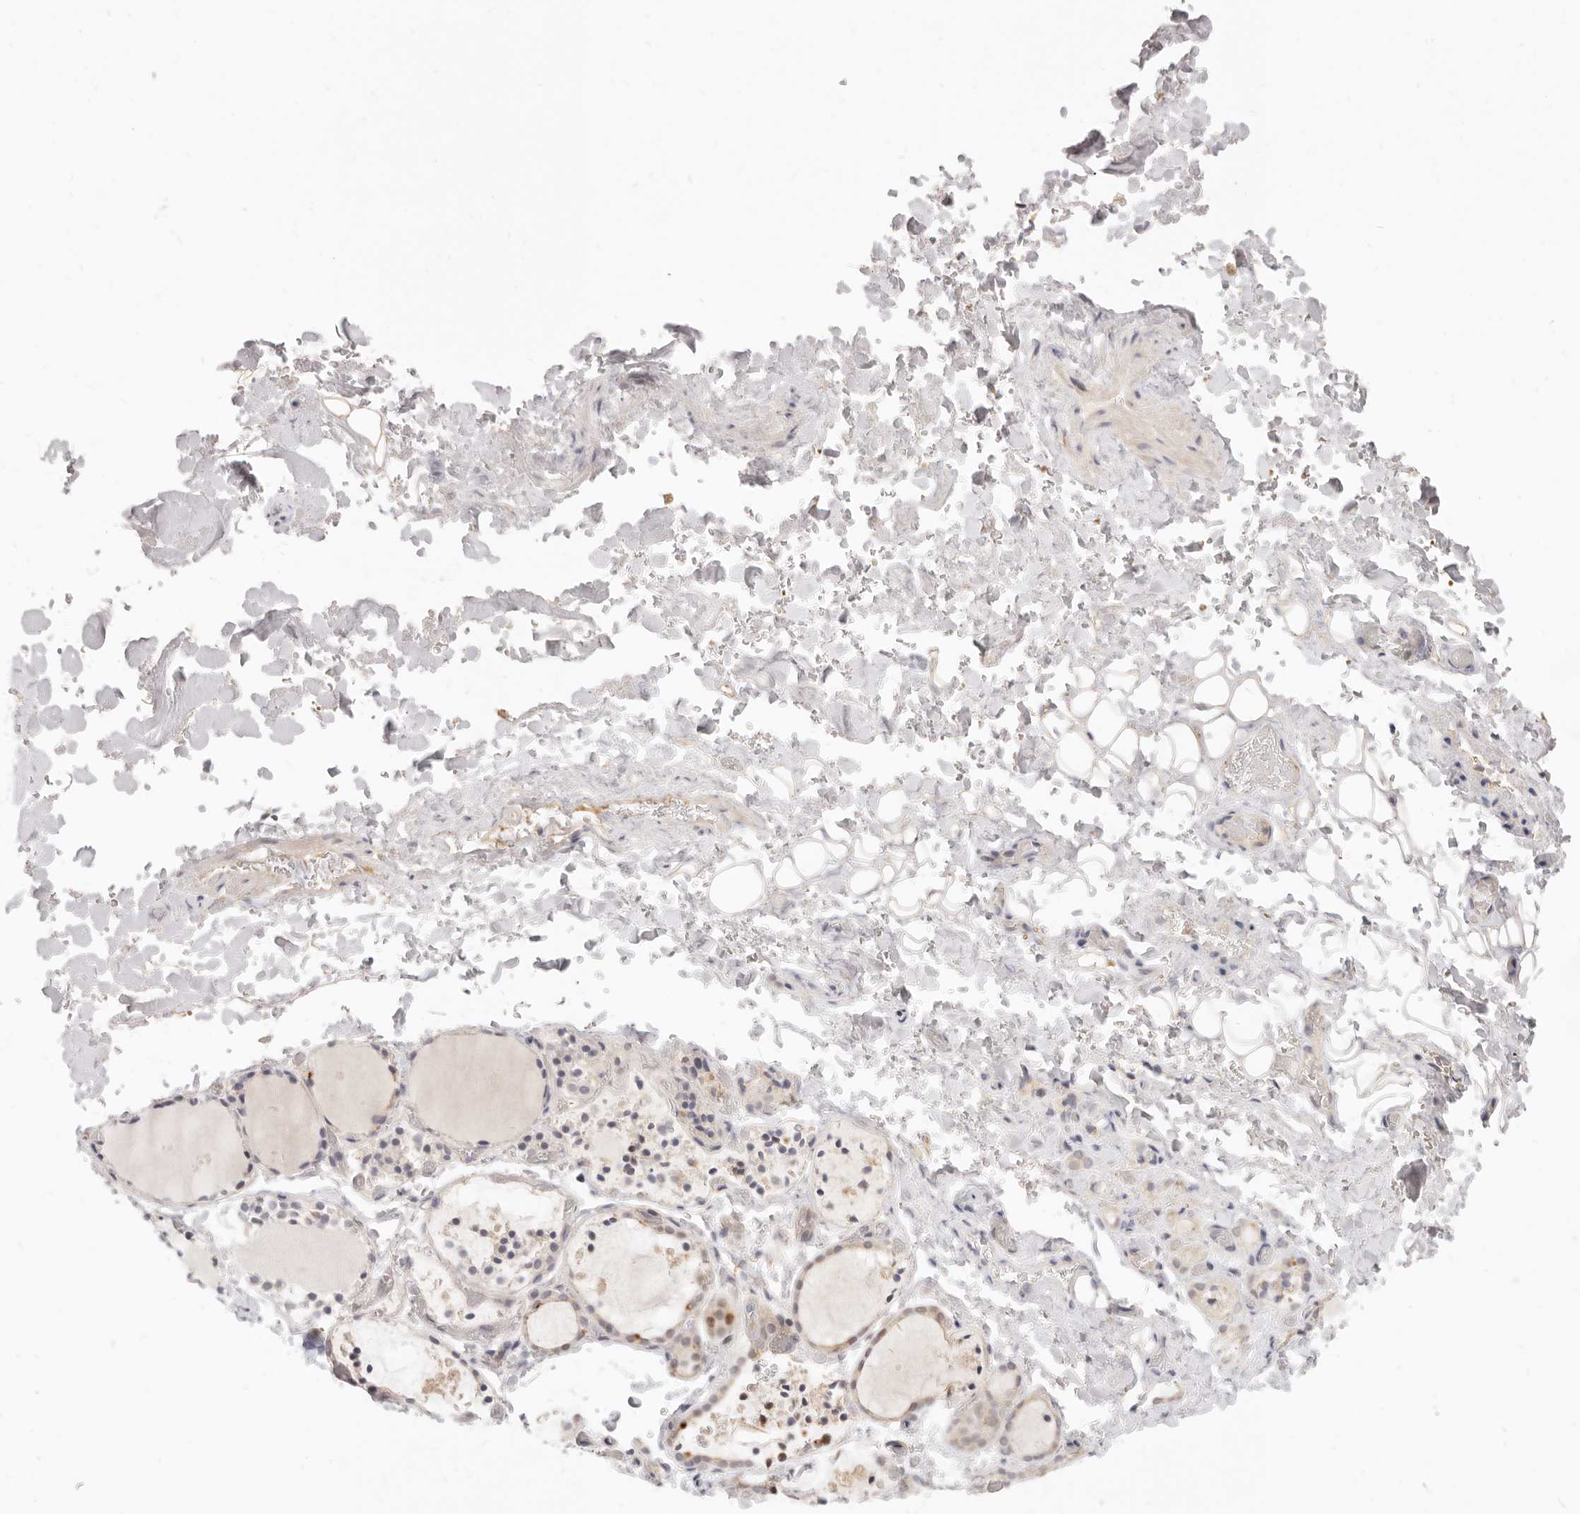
{"staining": {"intensity": "moderate", "quantity": "25%-75%", "location": "cytoplasmic/membranous"}, "tissue": "thyroid gland", "cell_type": "Glandular cells", "image_type": "normal", "snomed": [{"axis": "morphology", "description": "Normal tissue, NOS"}, {"axis": "topography", "description": "Thyroid gland"}], "caption": "DAB (3,3'-diaminobenzidine) immunohistochemical staining of normal thyroid gland demonstrates moderate cytoplasmic/membranous protein staining in approximately 25%-75% of glandular cells.", "gene": "LTB4R2", "patient": {"sex": "female", "age": 44}}